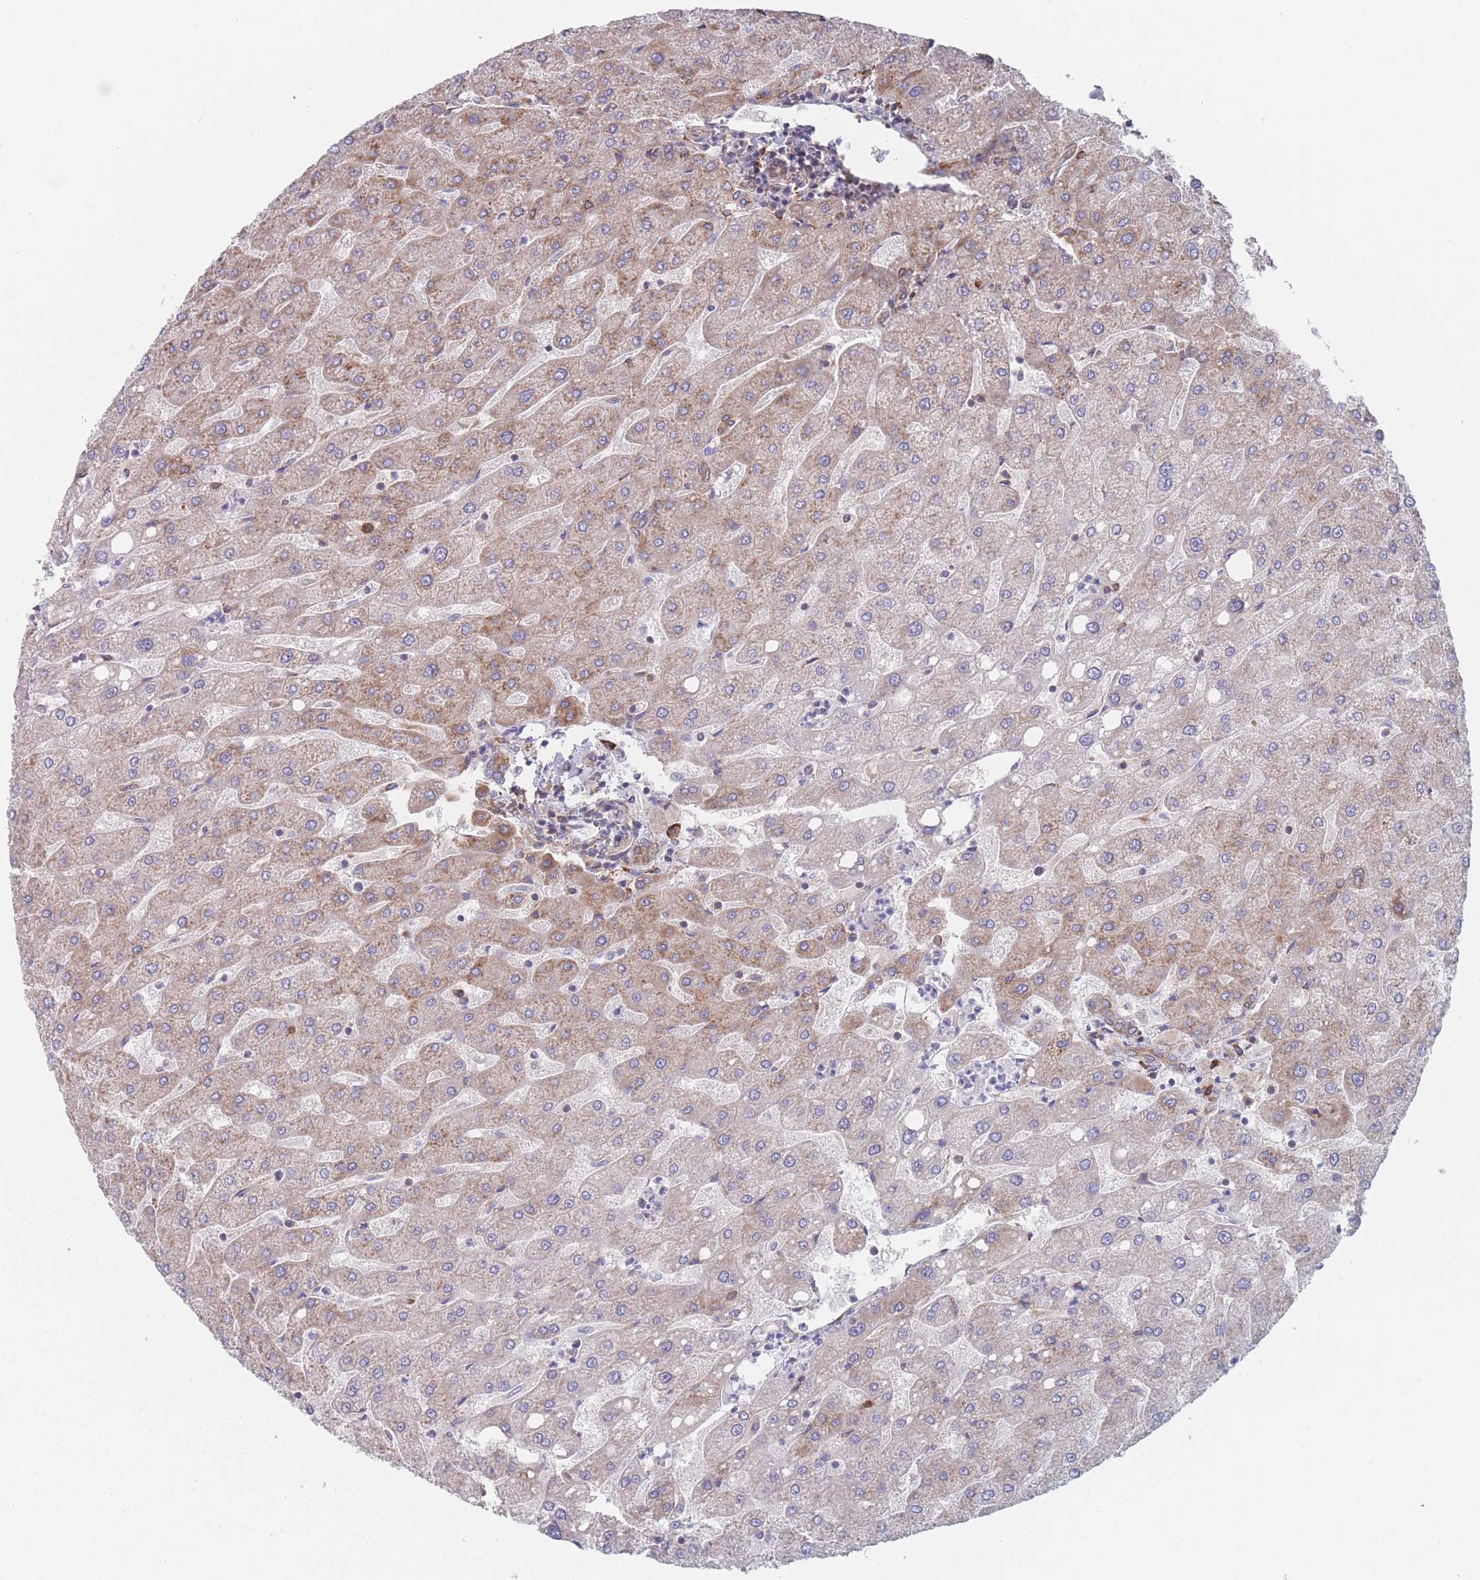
{"staining": {"intensity": "weak", "quantity": ">75%", "location": "cytoplasmic/membranous"}, "tissue": "liver", "cell_type": "Cholangiocytes", "image_type": "normal", "snomed": [{"axis": "morphology", "description": "Normal tissue, NOS"}, {"axis": "topography", "description": "Liver"}], "caption": "A high-resolution photomicrograph shows immunohistochemistry (IHC) staining of normal liver, which displays weak cytoplasmic/membranous staining in approximately >75% of cholangiocytes. Nuclei are stained in blue.", "gene": "EEF1B2", "patient": {"sex": "male", "age": 67}}